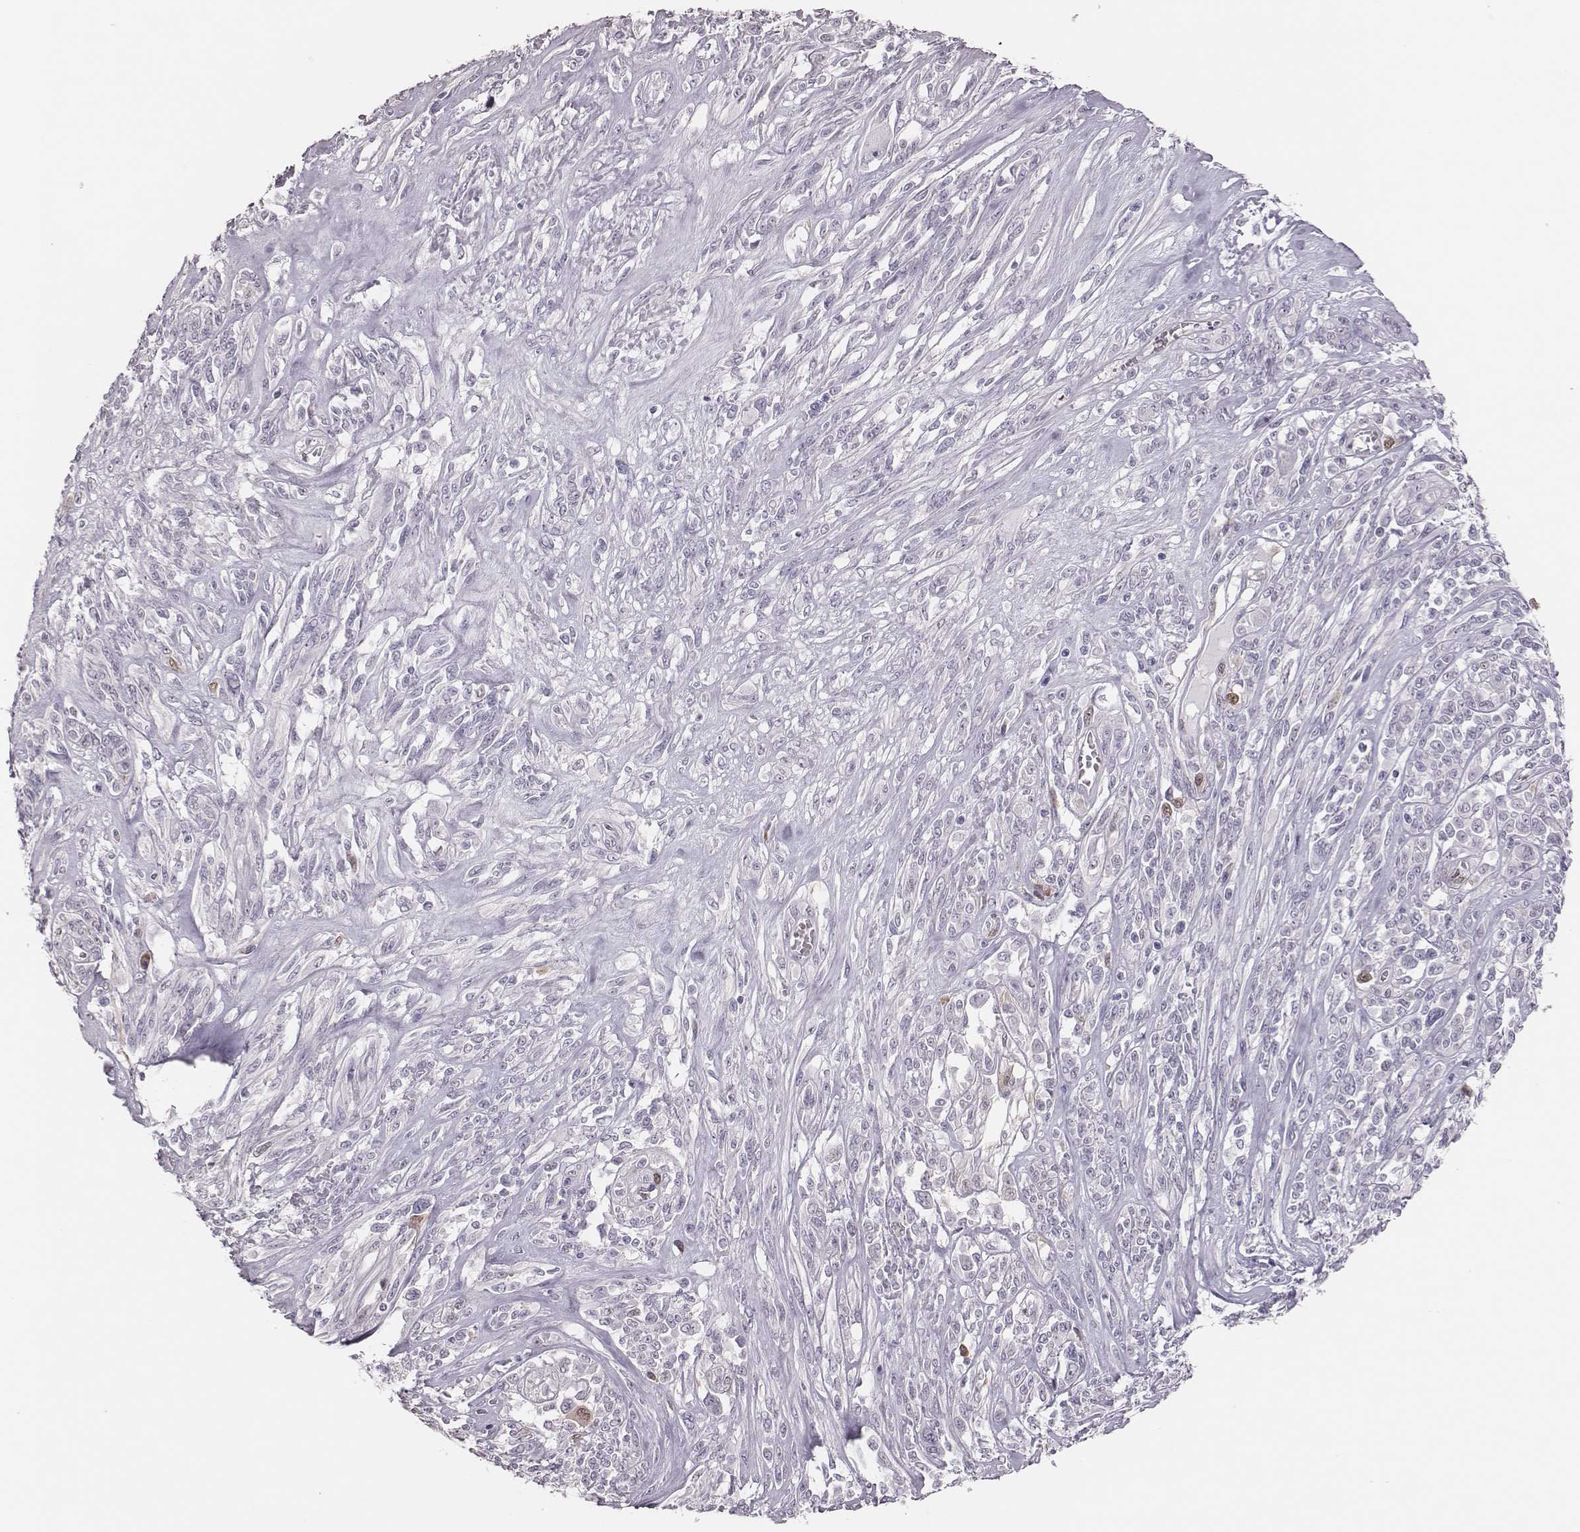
{"staining": {"intensity": "negative", "quantity": "none", "location": "none"}, "tissue": "melanoma", "cell_type": "Tumor cells", "image_type": "cancer", "snomed": [{"axis": "morphology", "description": "Malignant melanoma, NOS"}, {"axis": "topography", "description": "Skin"}], "caption": "This is a image of immunohistochemistry (IHC) staining of melanoma, which shows no positivity in tumor cells.", "gene": "PBK", "patient": {"sex": "female", "age": 91}}